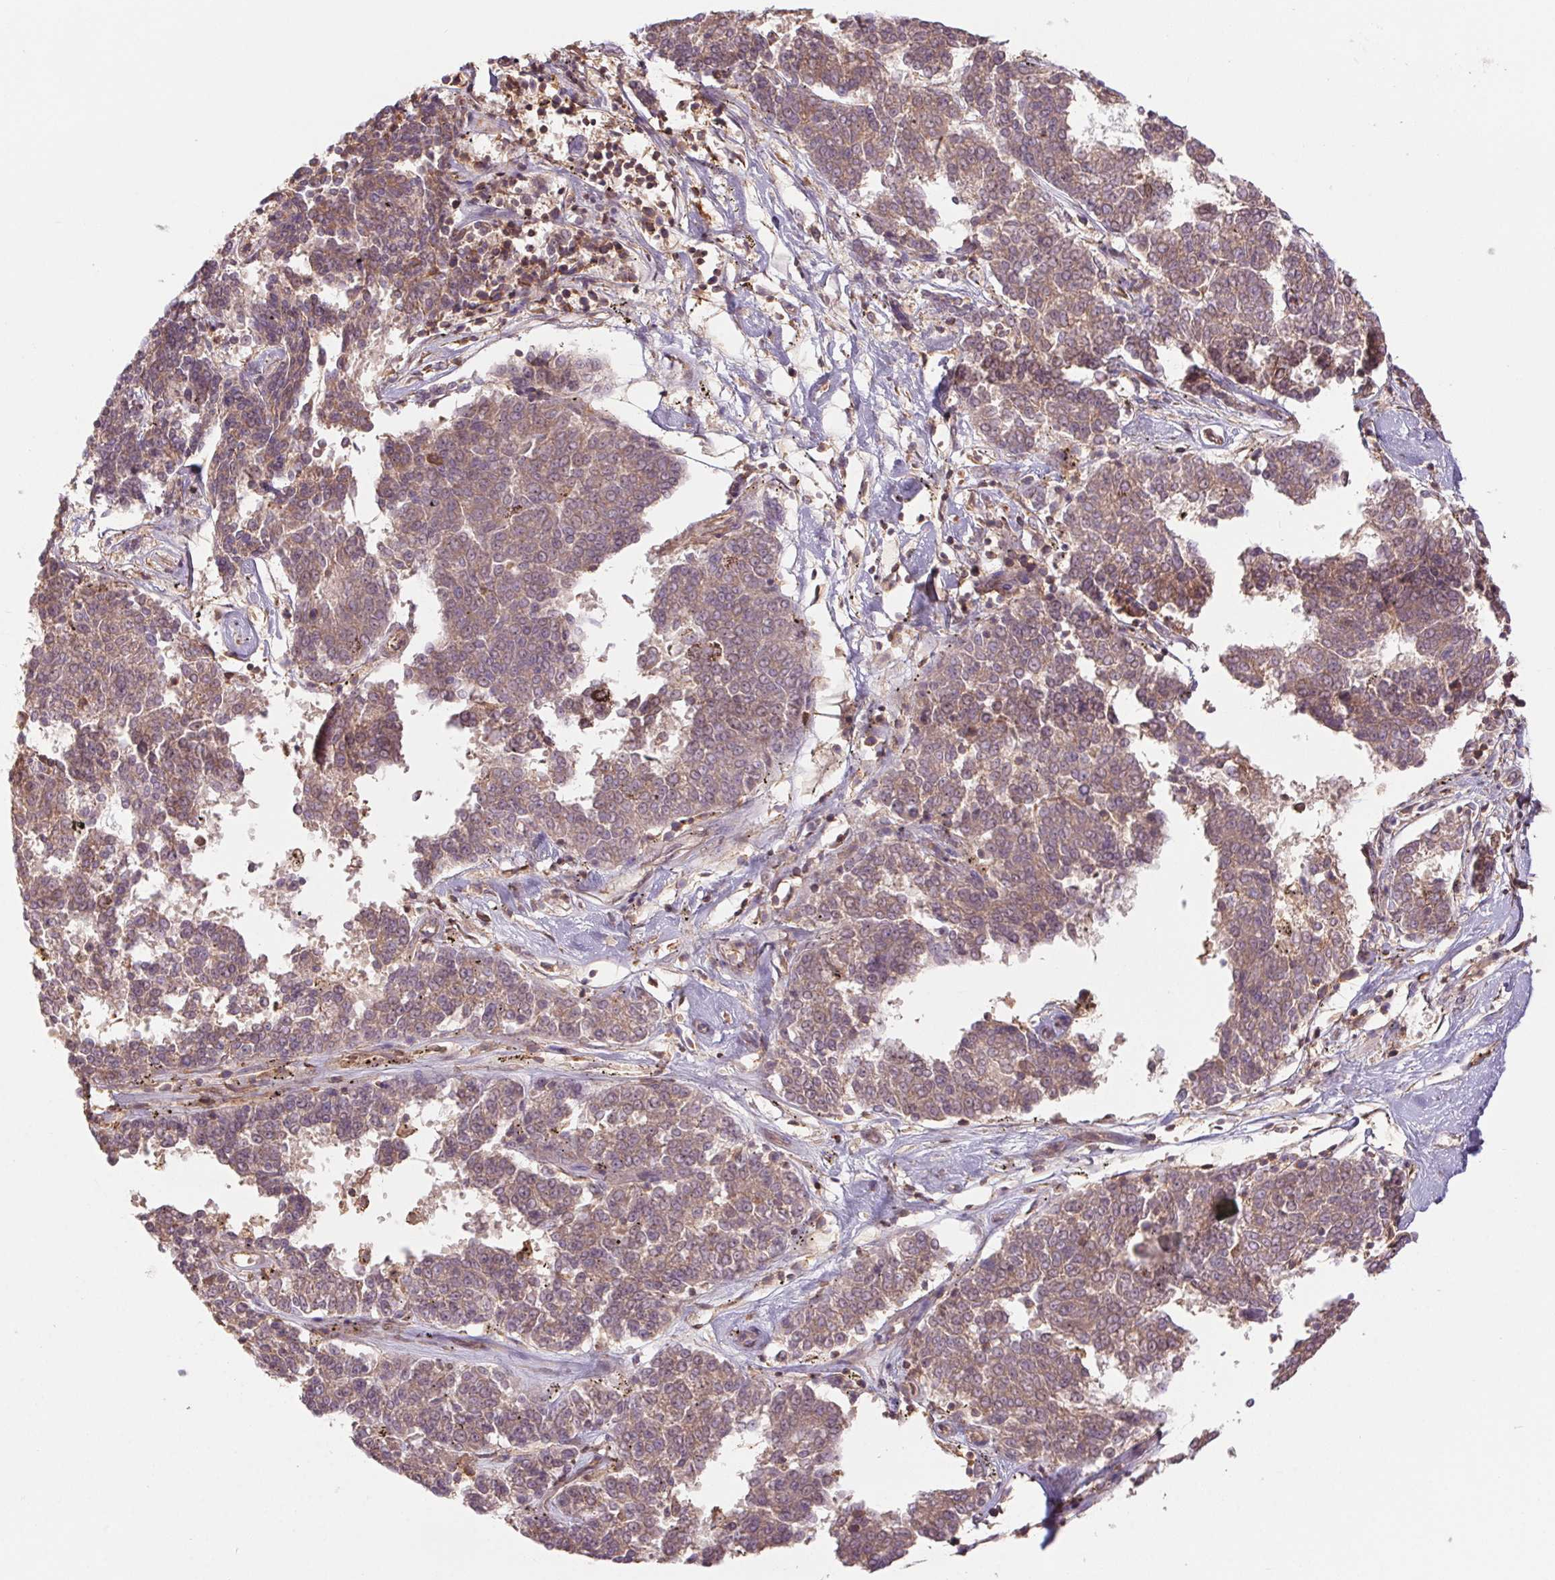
{"staining": {"intensity": "weak", "quantity": ">75%", "location": "cytoplasmic/membranous"}, "tissue": "melanoma", "cell_type": "Tumor cells", "image_type": "cancer", "snomed": [{"axis": "morphology", "description": "Malignant melanoma, NOS"}, {"axis": "topography", "description": "Skin"}], "caption": "Weak cytoplasmic/membranous positivity is seen in about >75% of tumor cells in malignant melanoma.", "gene": "TUBA3D", "patient": {"sex": "female", "age": 72}}